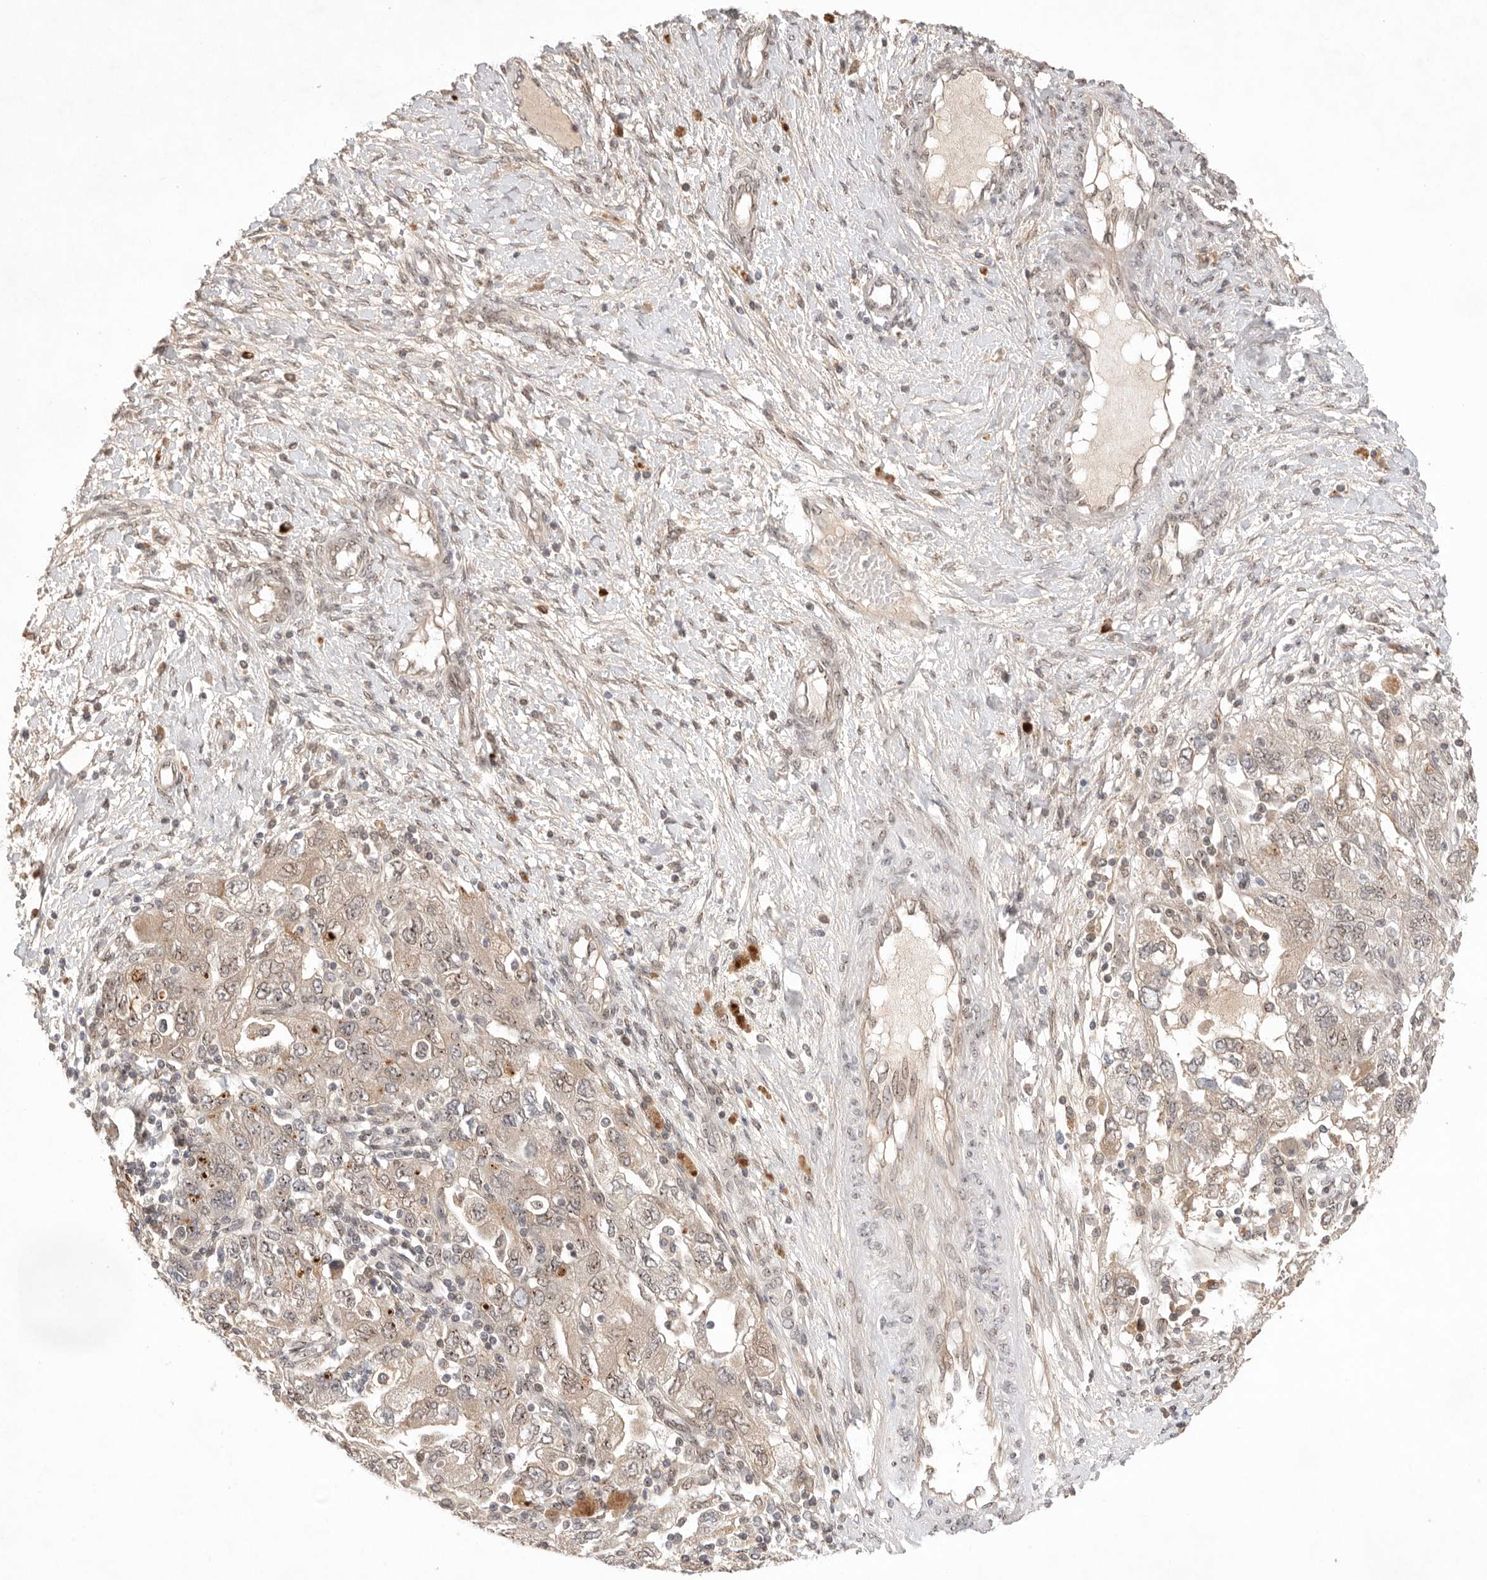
{"staining": {"intensity": "weak", "quantity": "25%-75%", "location": "cytoplasmic/membranous"}, "tissue": "ovarian cancer", "cell_type": "Tumor cells", "image_type": "cancer", "snomed": [{"axis": "morphology", "description": "Carcinoma, NOS"}, {"axis": "morphology", "description": "Cystadenocarcinoma, serous, NOS"}, {"axis": "topography", "description": "Ovary"}], "caption": "Immunohistochemical staining of ovarian cancer (carcinoma) reveals low levels of weak cytoplasmic/membranous staining in about 25%-75% of tumor cells.", "gene": "LEMD3", "patient": {"sex": "female", "age": 69}}